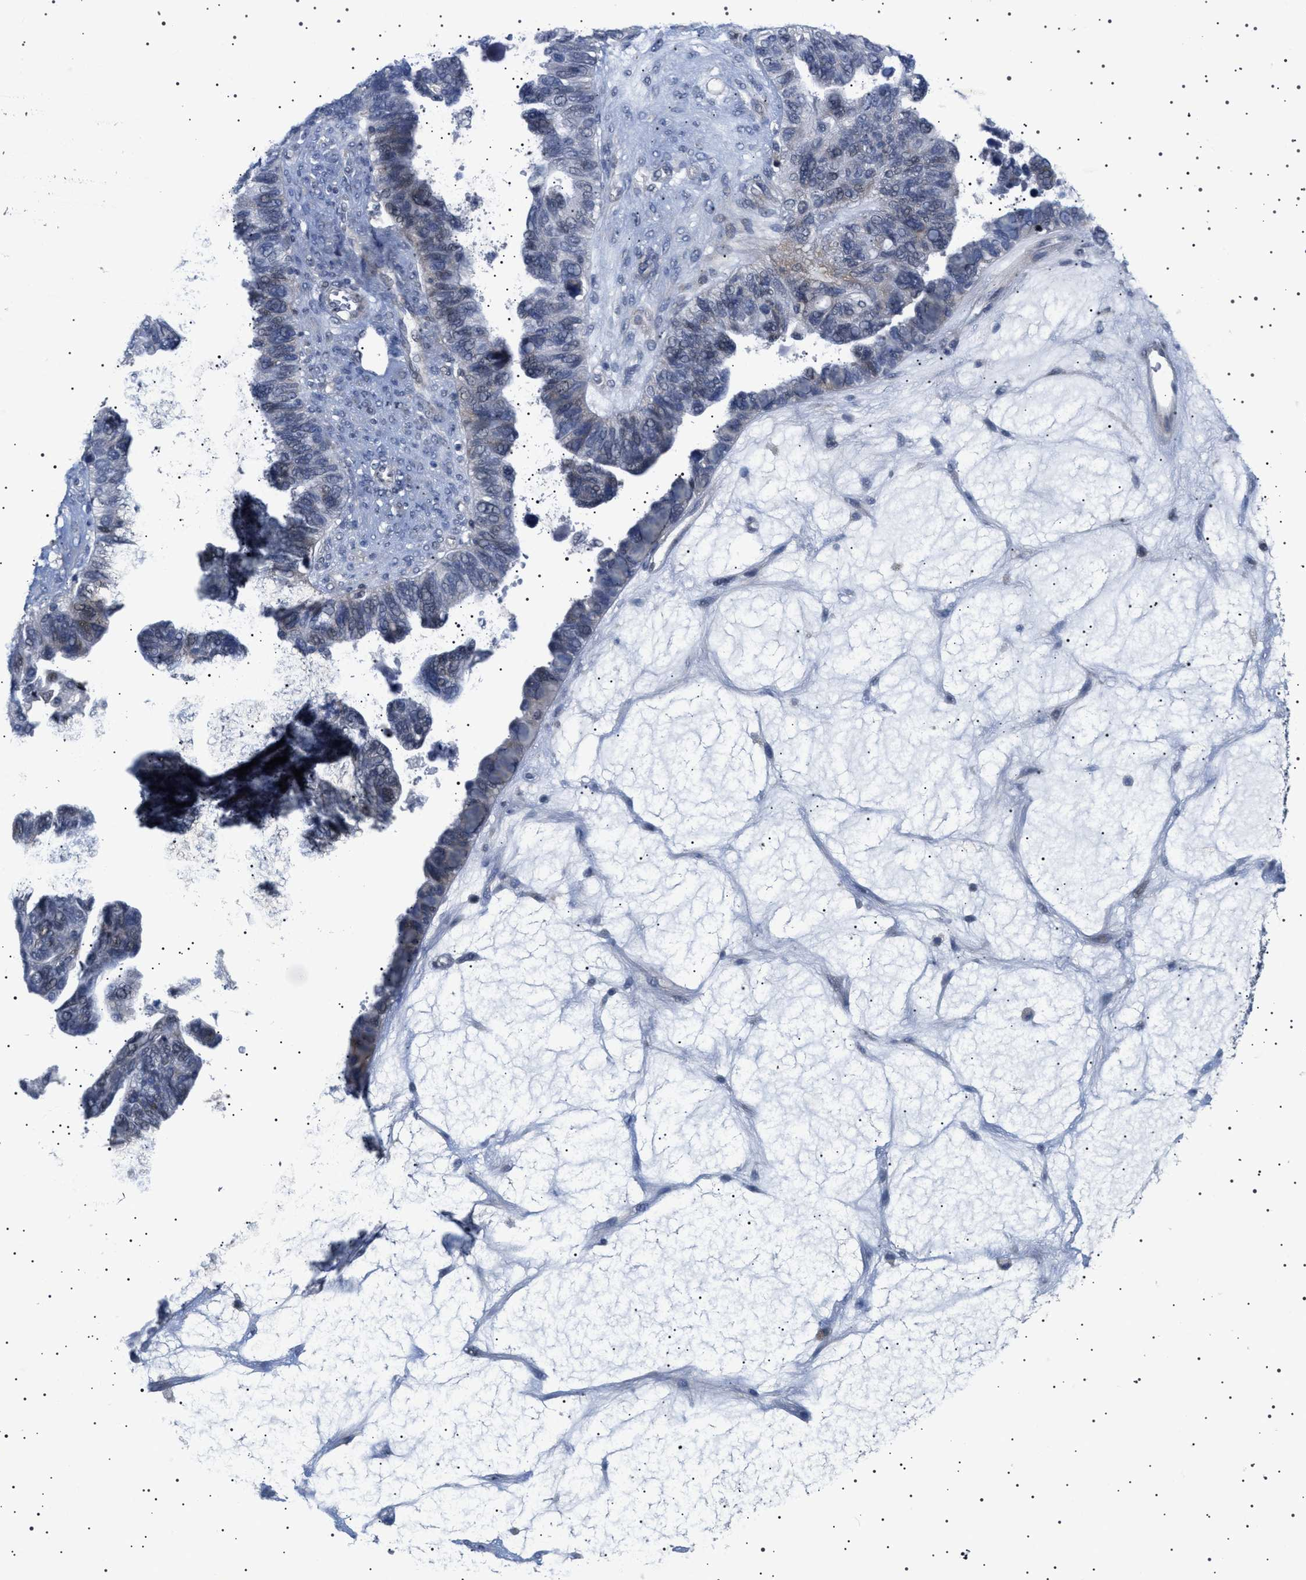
{"staining": {"intensity": "negative", "quantity": "none", "location": "none"}, "tissue": "ovarian cancer", "cell_type": "Tumor cells", "image_type": "cancer", "snomed": [{"axis": "morphology", "description": "Cystadenocarcinoma, serous, NOS"}, {"axis": "topography", "description": "Ovary"}], "caption": "Human ovarian cancer stained for a protein using immunohistochemistry (IHC) reveals no expression in tumor cells.", "gene": "HTR1A", "patient": {"sex": "female", "age": 79}}